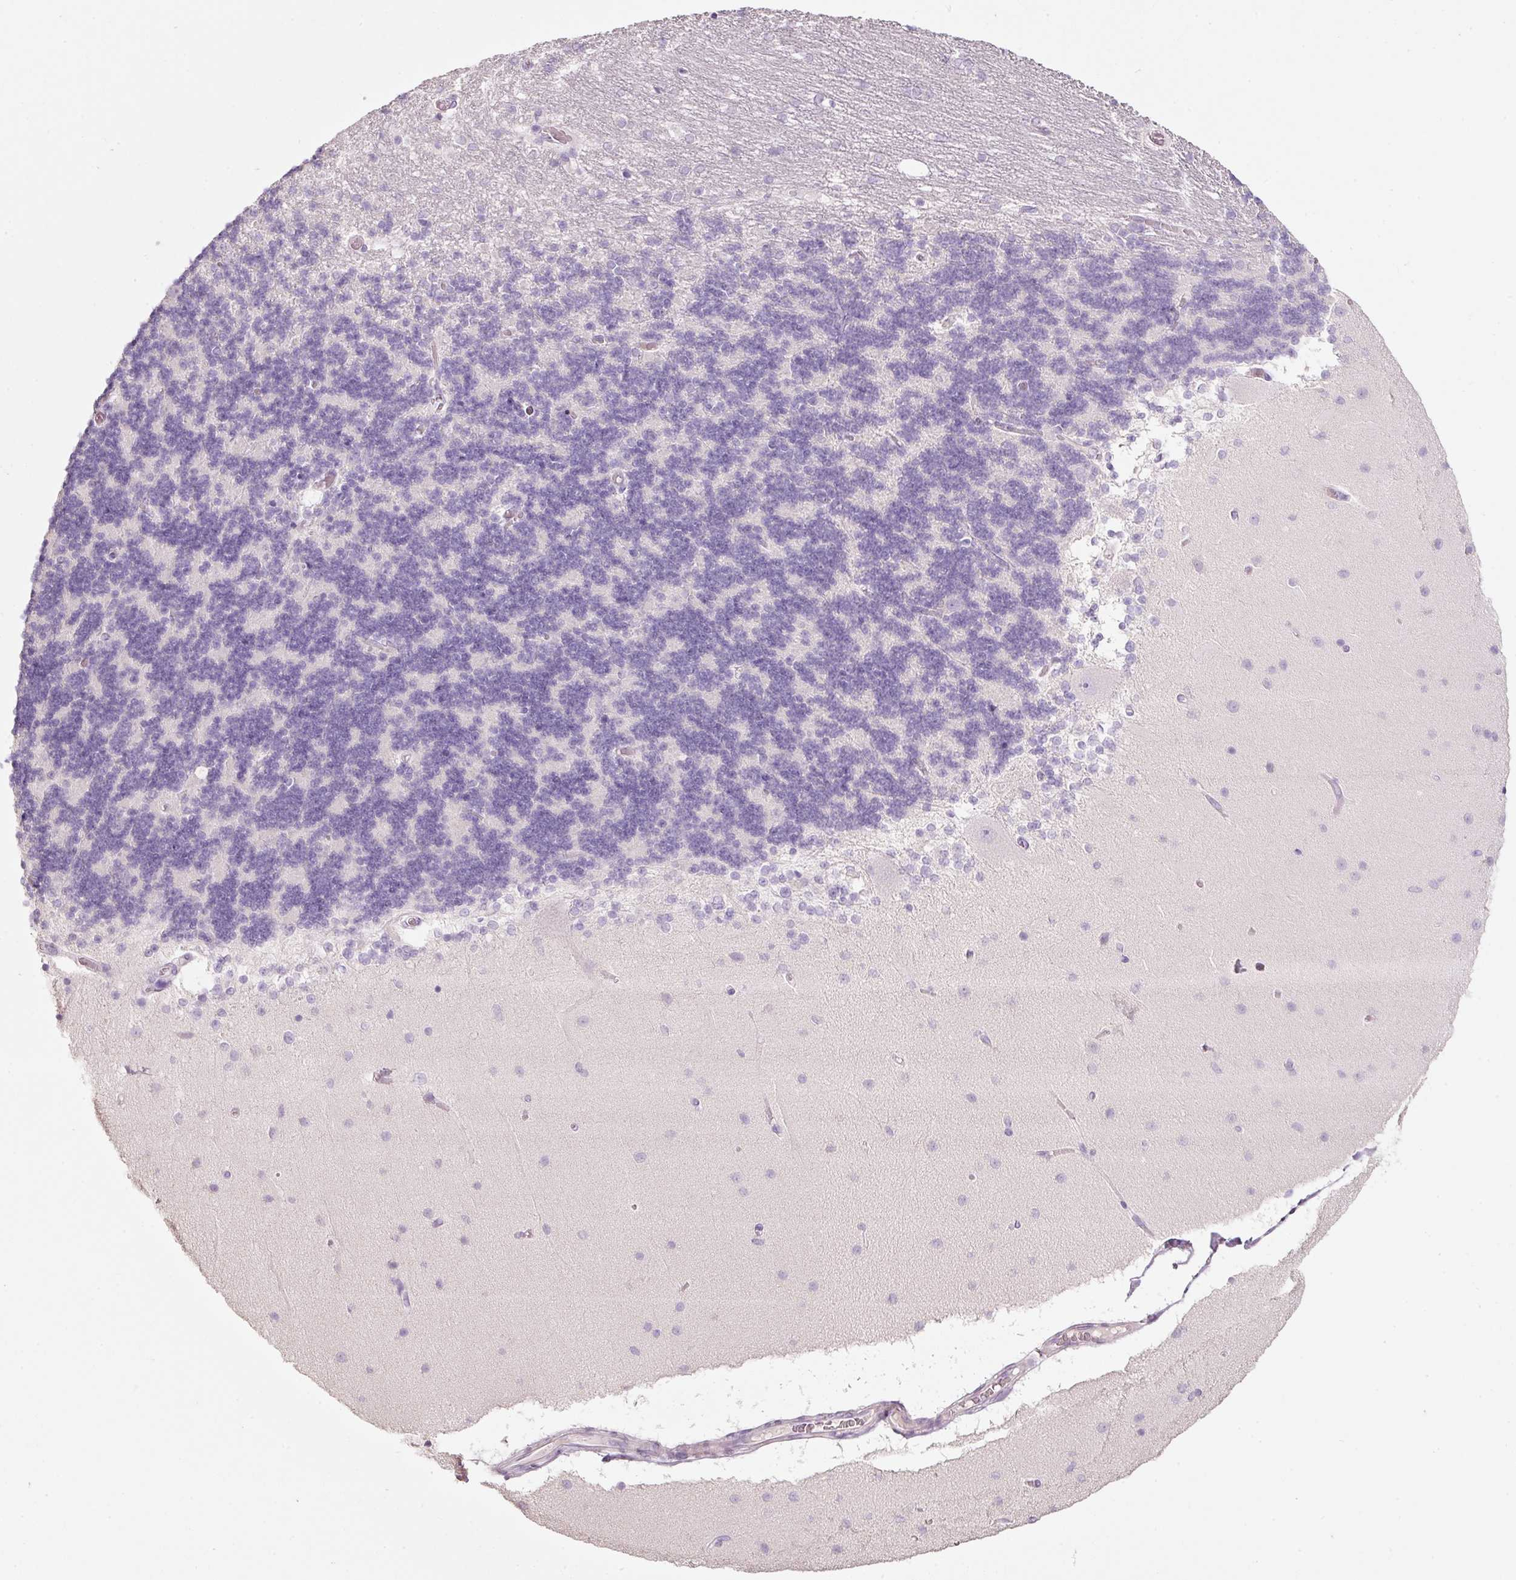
{"staining": {"intensity": "negative", "quantity": "none", "location": "none"}, "tissue": "cerebellum", "cell_type": "Cells in granular layer", "image_type": "normal", "snomed": [{"axis": "morphology", "description": "Normal tissue, NOS"}, {"axis": "topography", "description": "Cerebellum"}], "caption": "Immunohistochemical staining of benign cerebellum reveals no significant positivity in cells in granular layer.", "gene": "PDXDC1", "patient": {"sex": "female", "age": 54}}